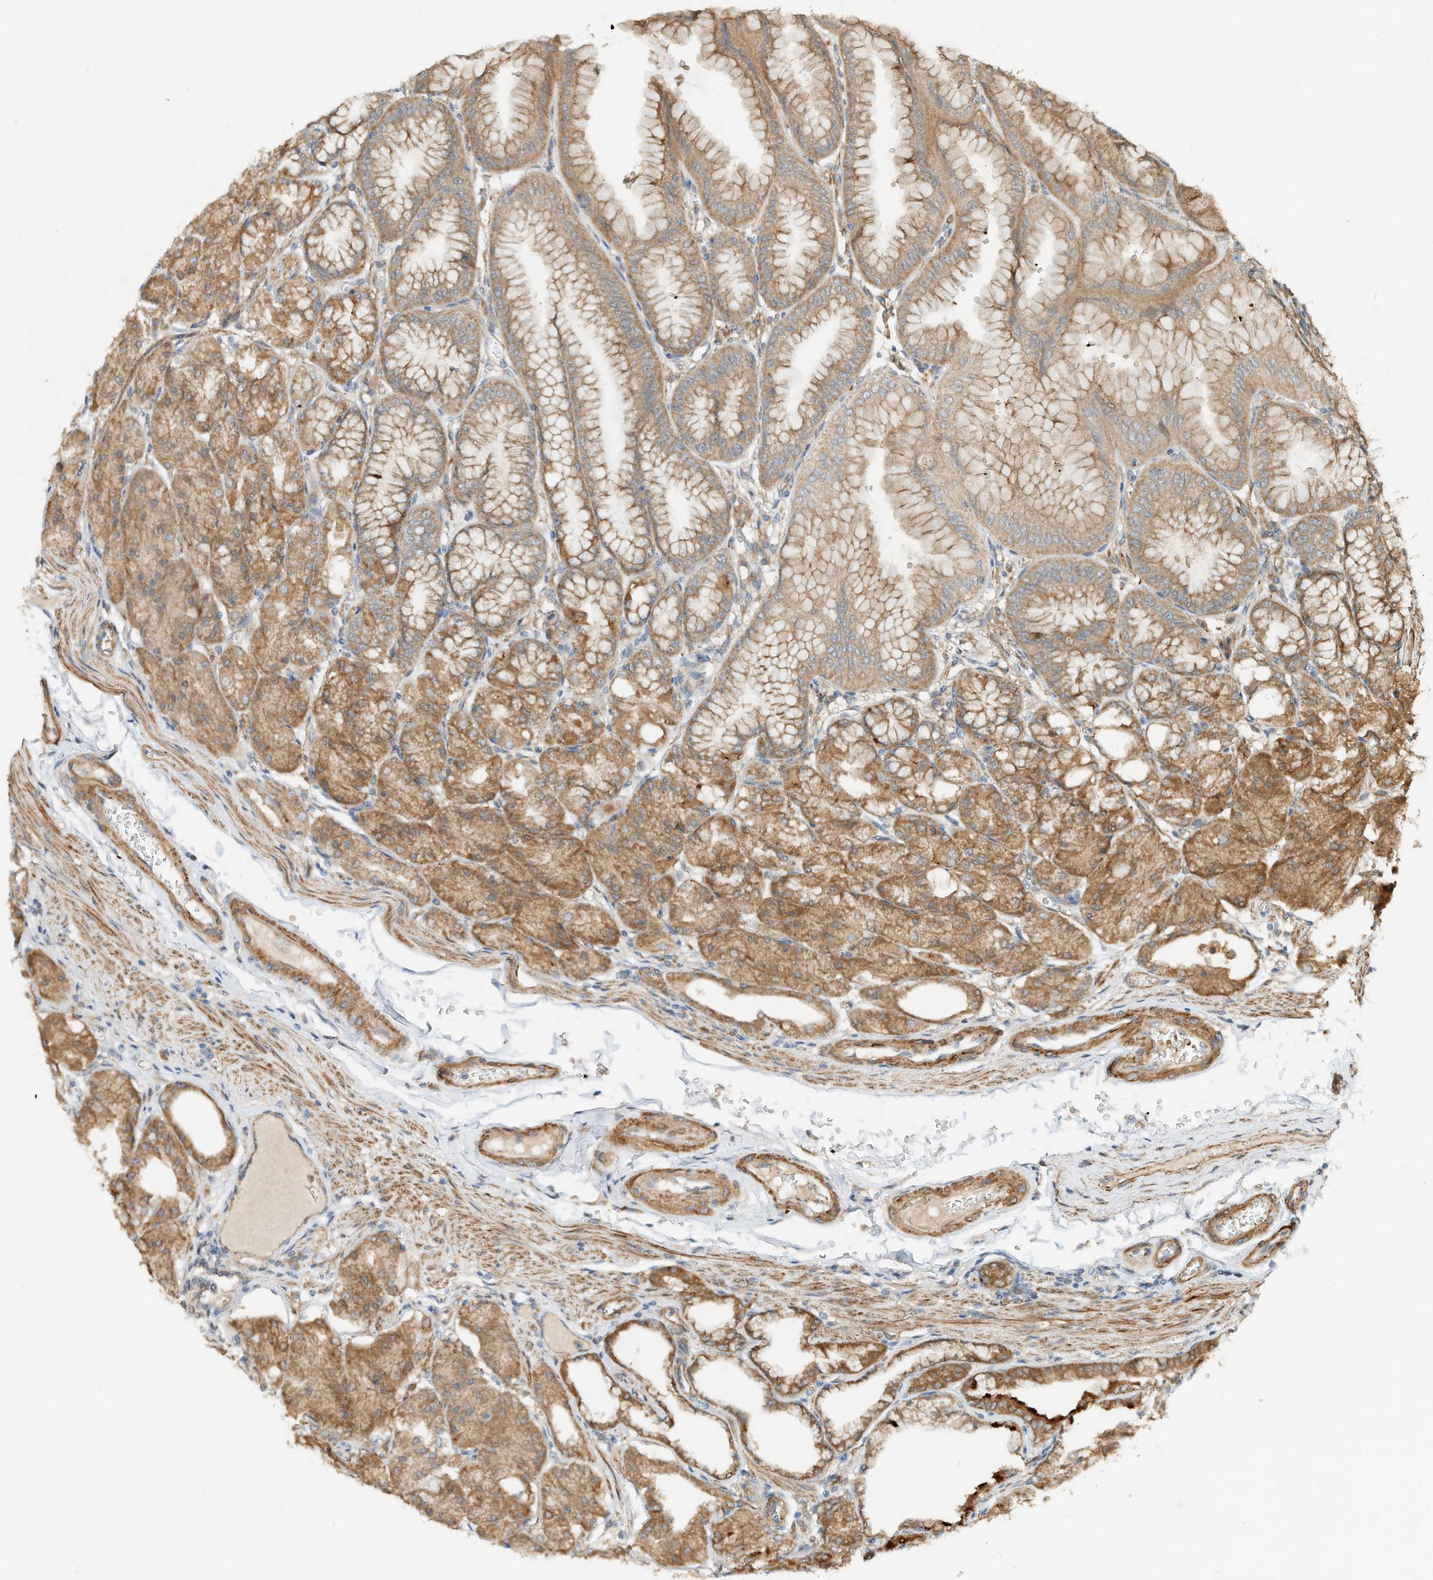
{"staining": {"intensity": "moderate", "quantity": ">75%", "location": "cytoplasmic/membranous"}, "tissue": "stomach", "cell_type": "Glandular cells", "image_type": "normal", "snomed": [{"axis": "morphology", "description": "Normal tissue, NOS"}, {"axis": "topography", "description": "Stomach, lower"}], "caption": "Approximately >75% of glandular cells in unremarkable stomach exhibit moderate cytoplasmic/membranous protein positivity as visualized by brown immunohistochemical staining.", "gene": "CPAMD8", "patient": {"sex": "male", "age": 71}}